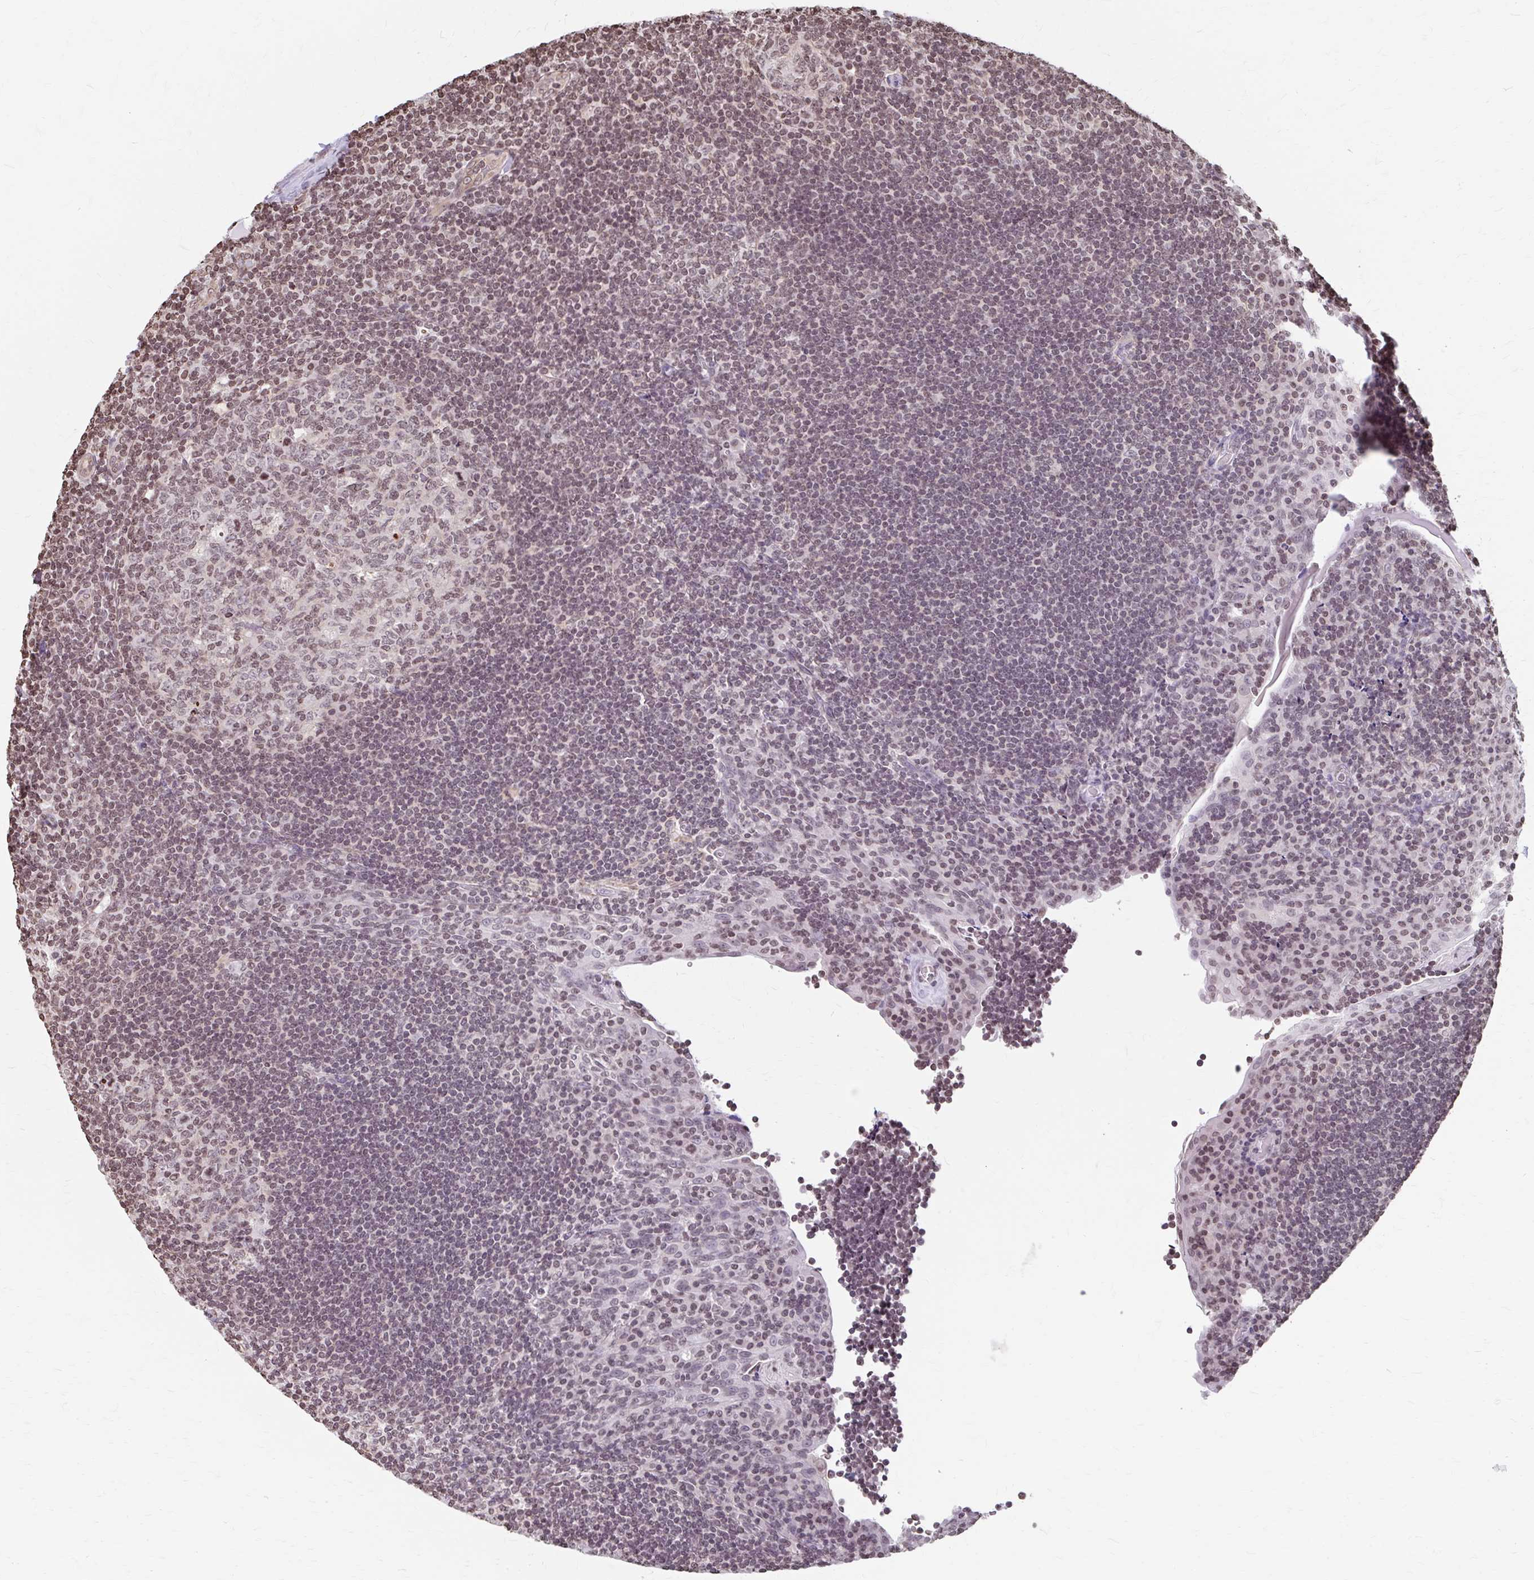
{"staining": {"intensity": "moderate", "quantity": "25%-75%", "location": "nuclear"}, "tissue": "tonsil", "cell_type": "Germinal center cells", "image_type": "normal", "snomed": [{"axis": "morphology", "description": "Normal tissue, NOS"}, {"axis": "topography", "description": "Tonsil"}], "caption": "IHC staining of normal tonsil, which displays medium levels of moderate nuclear positivity in about 25%-75% of germinal center cells indicating moderate nuclear protein expression. The staining was performed using DAB (brown) for protein detection and nuclei were counterstained in hematoxylin (blue).", "gene": "ORC3", "patient": {"sex": "male", "age": 17}}